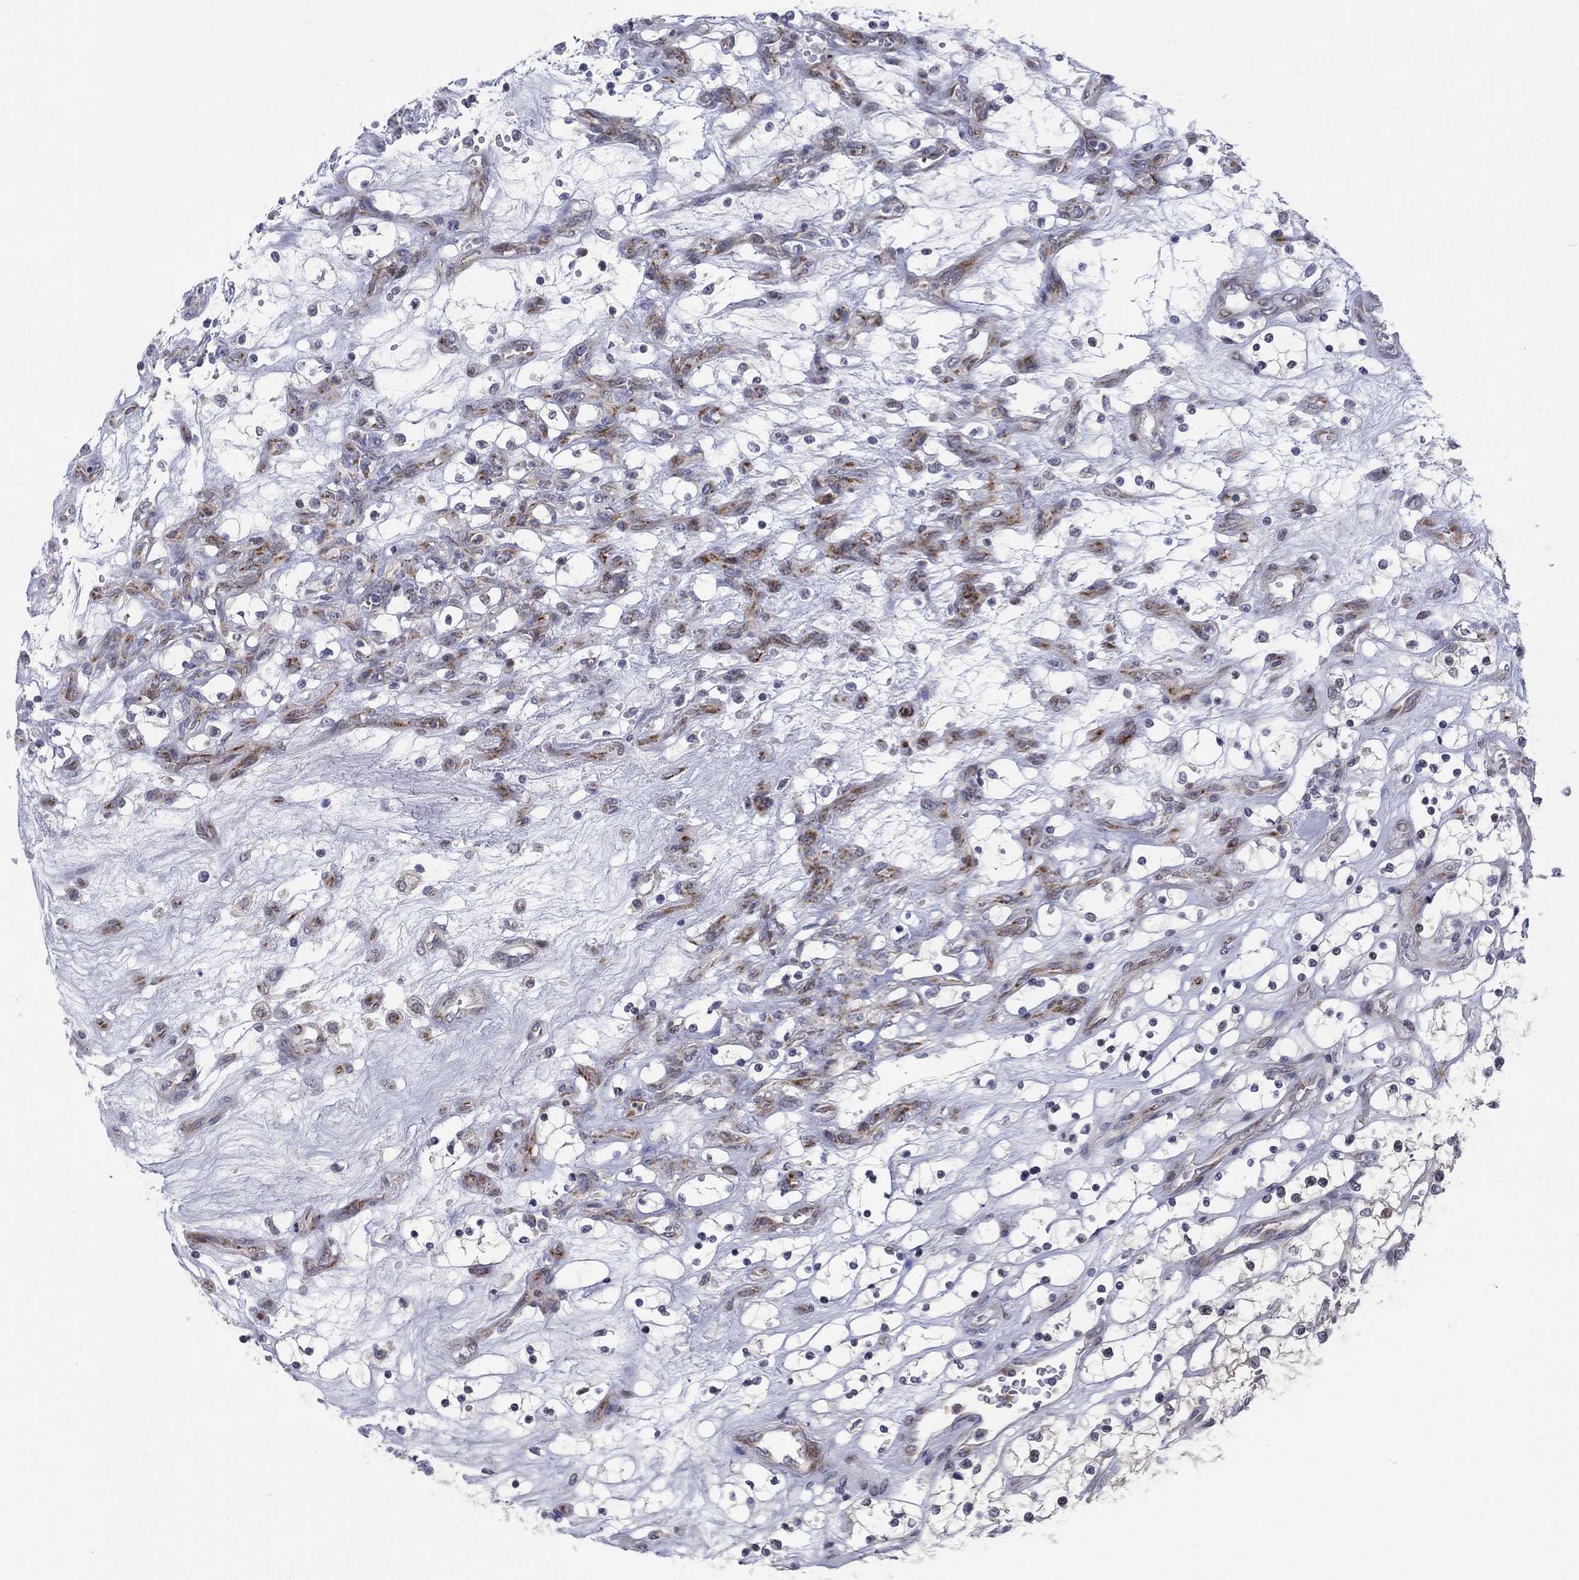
{"staining": {"intensity": "moderate", "quantity": "<25%", "location": "cytoplasmic/membranous"}, "tissue": "renal cancer", "cell_type": "Tumor cells", "image_type": "cancer", "snomed": [{"axis": "morphology", "description": "Adenocarcinoma, NOS"}, {"axis": "topography", "description": "Kidney"}], "caption": "An image of human renal adenocarcinoma stained for a protein demonstrates moderate cytoplasmic/membranous brown staining in tumor cells.", "gene": "TTC21B", "patient": {"sex": "female", "age": 69}}